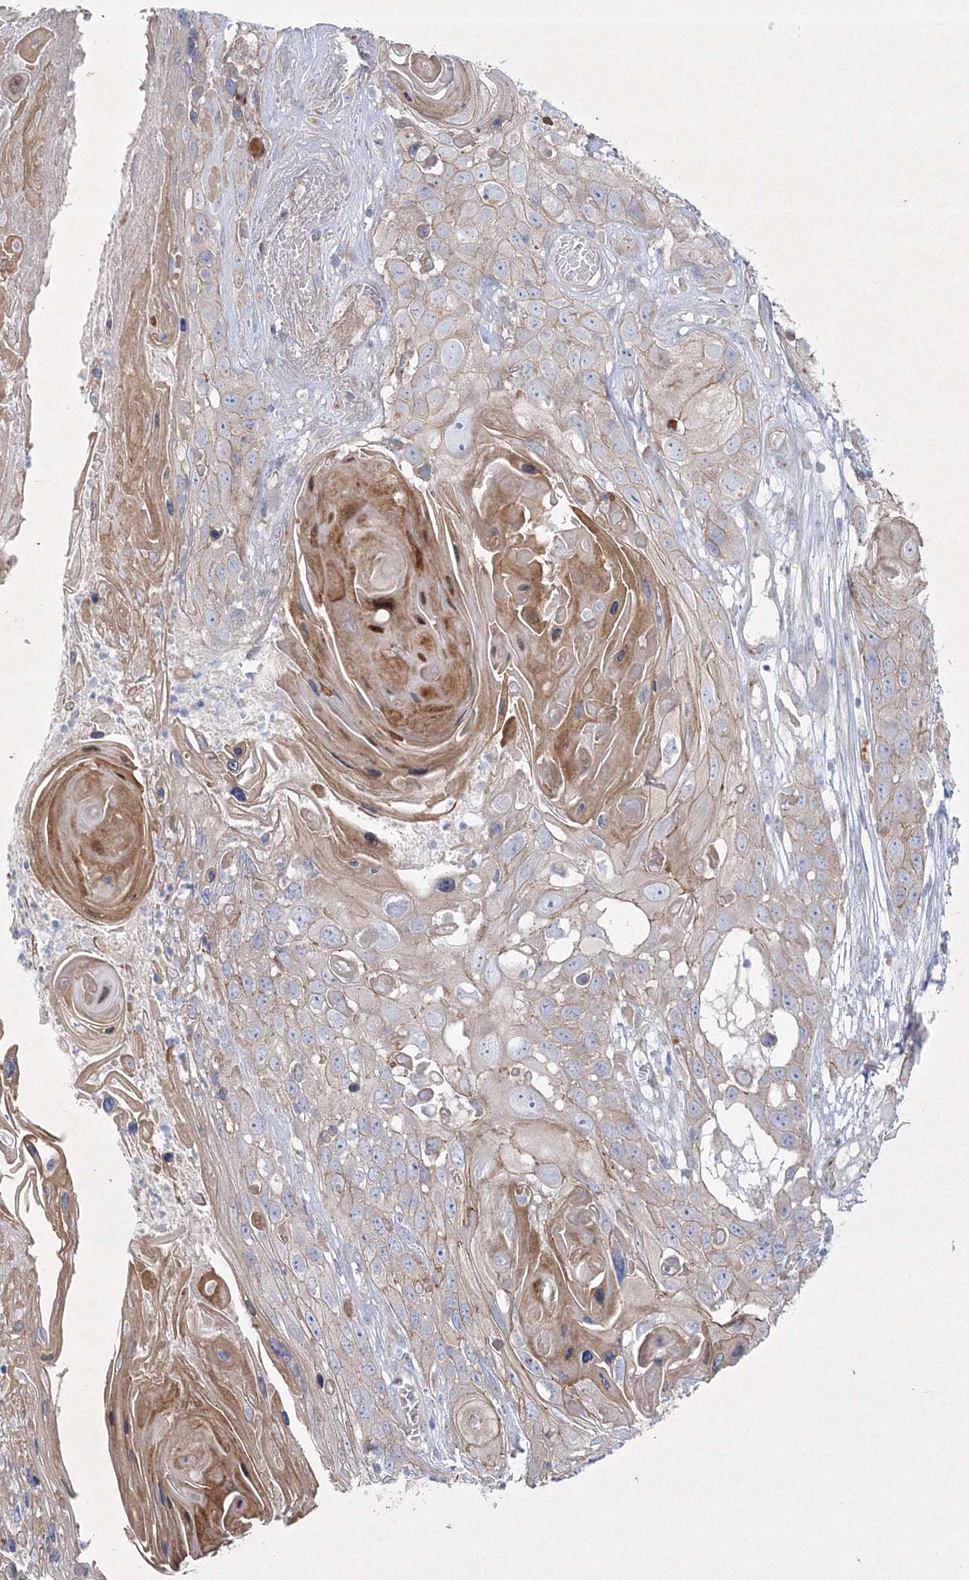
{"staining": {"intensity": "moderate", "quantity": "25%-75%", "location": "cytoplasmic/membranous"}, "tissue": "skin cancer", "cell_type": "Tumor cells", "image_type": "cancer", "snomed": [{"axis": "morphology", "description": "Squamous cell carcinoma, NOS"}, {"axis": "topography", "description": "Skin"}], "caption": "An immunohistochemistry image of tumor tissue is shown. Protein staining in brown highlights moderate cytoplasmic/membranous positivity in skin cancer (squamous cell carcinoma) within tumor cells. The protein is shown in brown color, while the nuclei are stained blue.", "gene": "NAA40", "patient": {"sex": "male", "age": 55}}